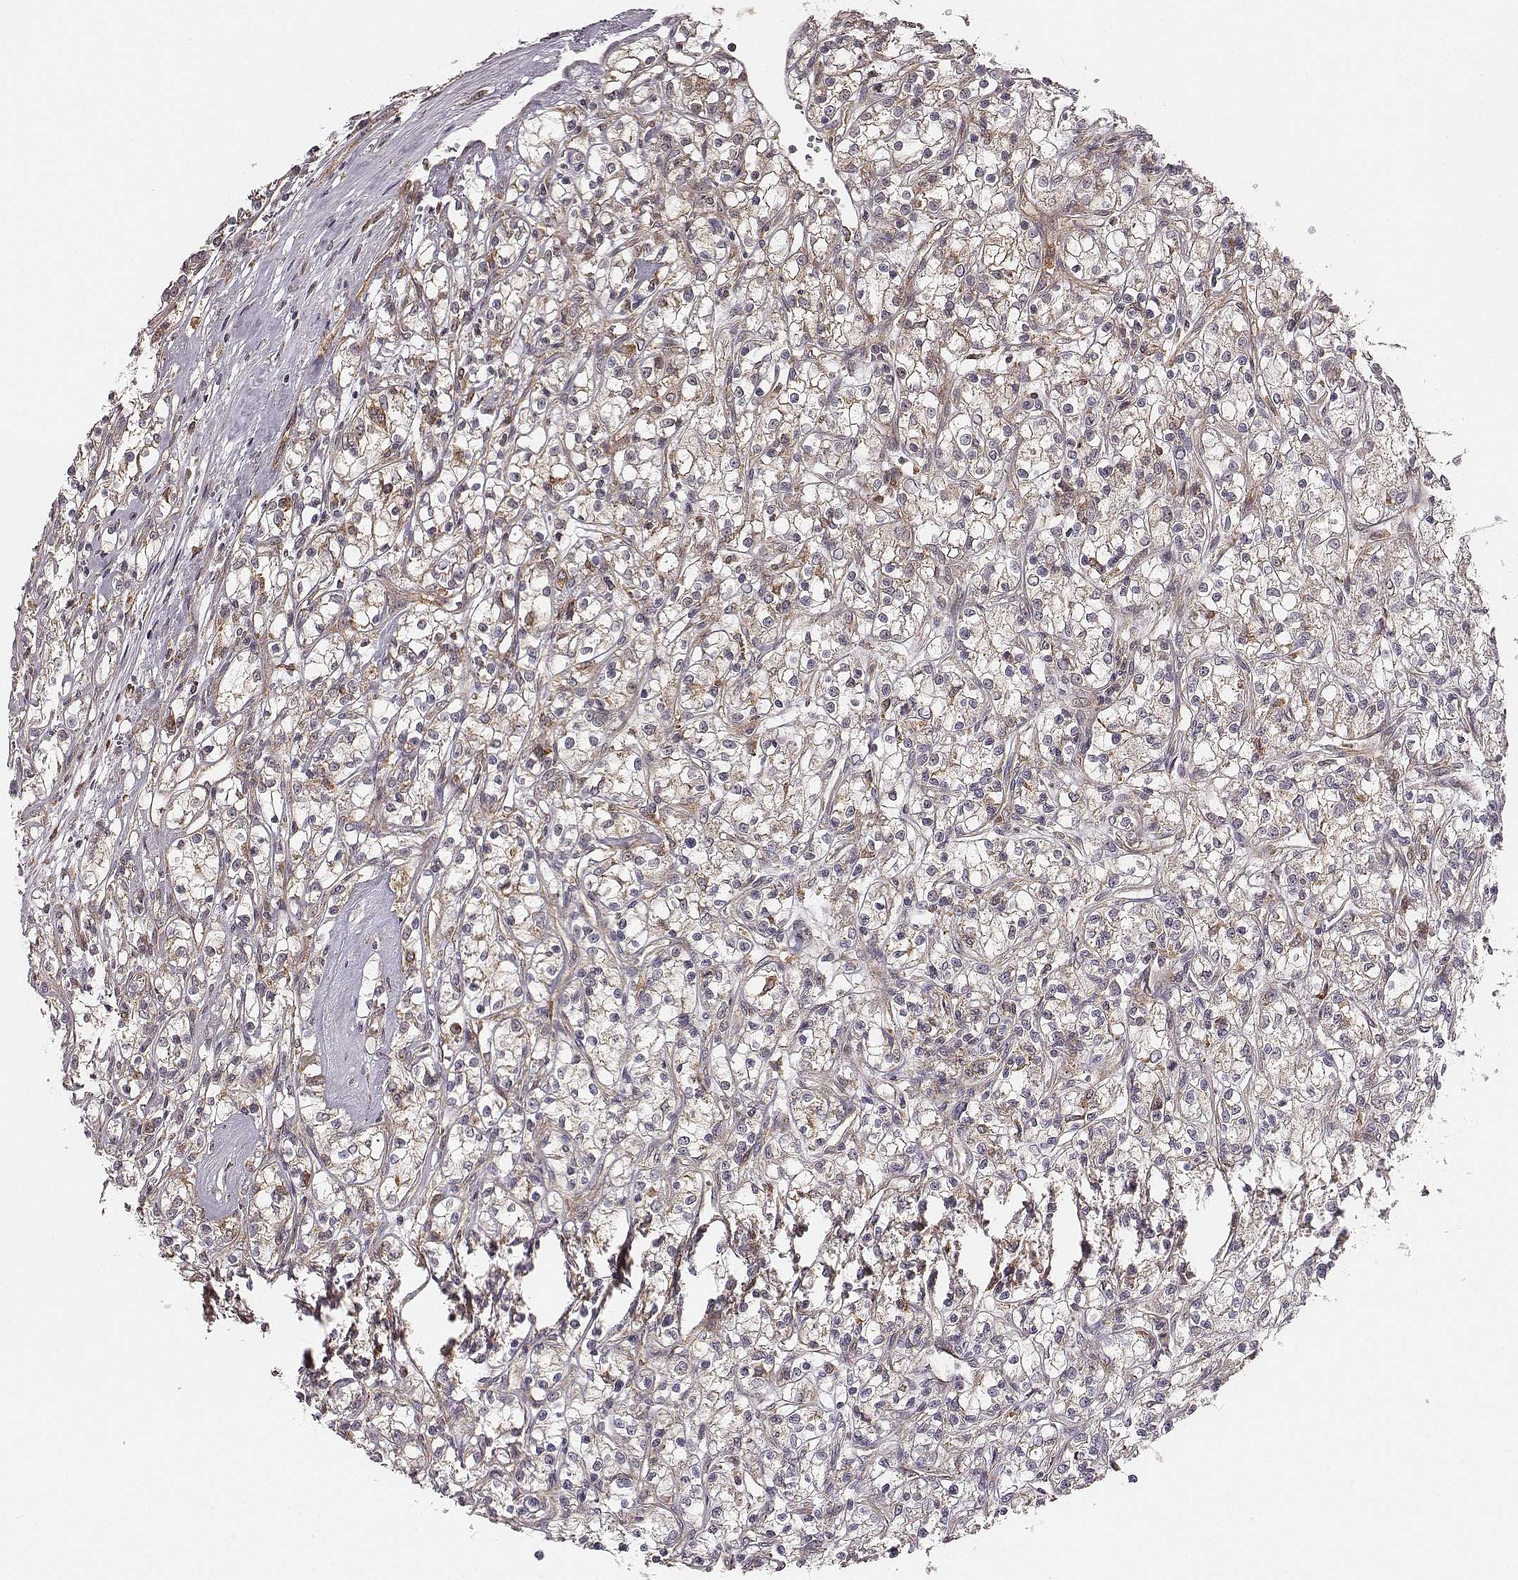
{"staining": {"intensity": "weak", "quantity": "25%-75%", "location": "cytoplasmic/membranous"}, "tissue": "renal cancer", "cell_type": "Tumor cells", "image_type": "cancer", "snomed": [{"axis": "morphology", "description": "Adenocarcinoma, NOS"}, {"axis": "topography", "description": "Kidney"}], "caption": "Immunohistochemical staining of adenocarcinoma (renal) shows low levels of weak cytoplasmic/membranous protein staining in approximately 25%-75% of tumor cells. The staining is performed using DAB (3,3'-diaminobenzidine) brown chromogen to label protein expression. The nuclei are counter-stained blue using hematoxylin.", "gene": "VPS26A", "patient": {"sex": "female", "age": 59}}